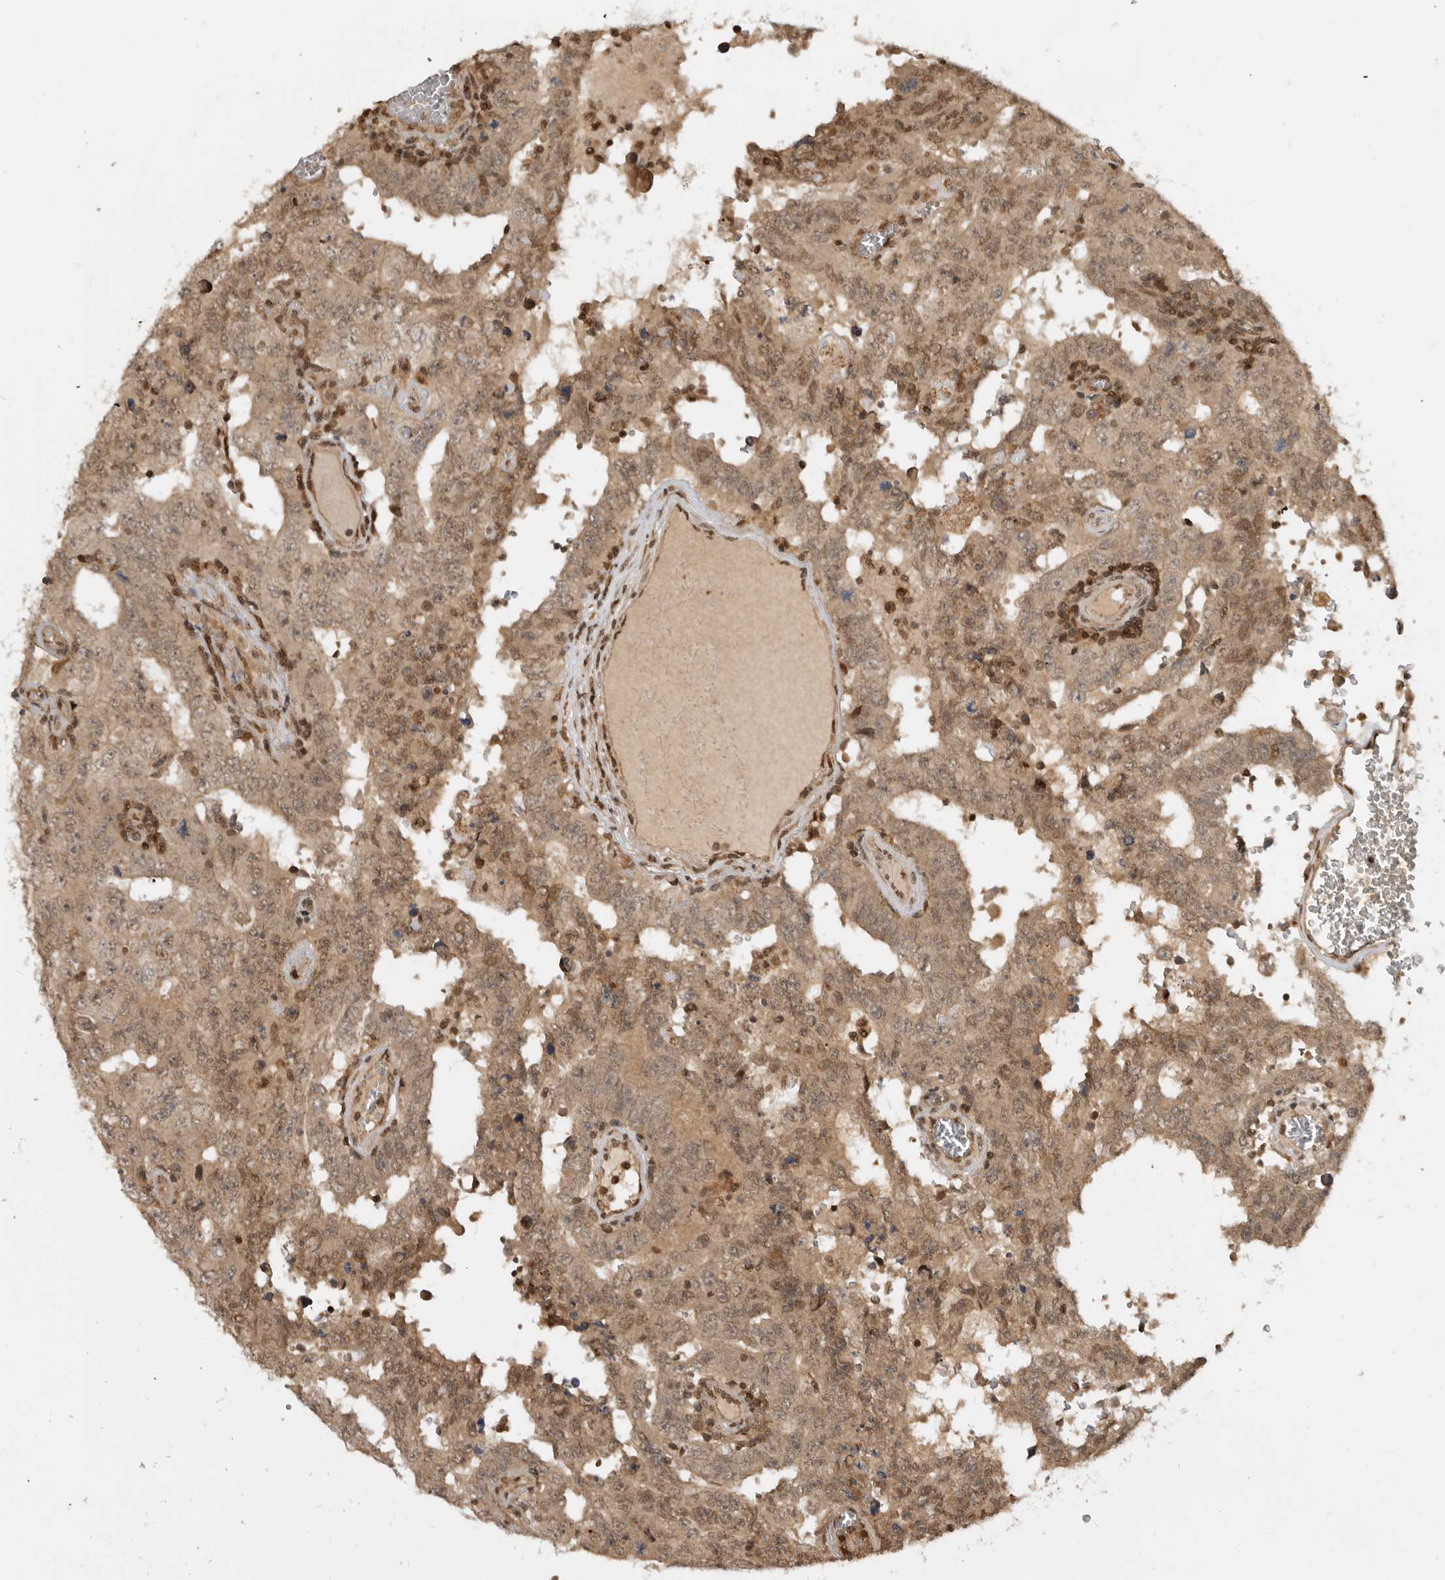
{"staining": {"intensity": "moderate", "quantity": ">75%", "location": "cytoplasmic/membranous,nuclear"}, "tissue": "testis cancer", "cell_type": "Tumor cells", "image_type": "cancer", "snomed": [{"axis": "morphology", "description": "Carcinoma, Embryonal, NOS"}, {"axis": "topography", "description": "Testis"}], "caption": "There is medium levels of moderate cytoplasmic/membranous and nuclear positivity in tumor cells of testis embryonal carcinoma, as demonstrated by immunohistochemical staining (brown color).", "gene": "ADPRS", "patient": {"sex": "male", "age": 26}}